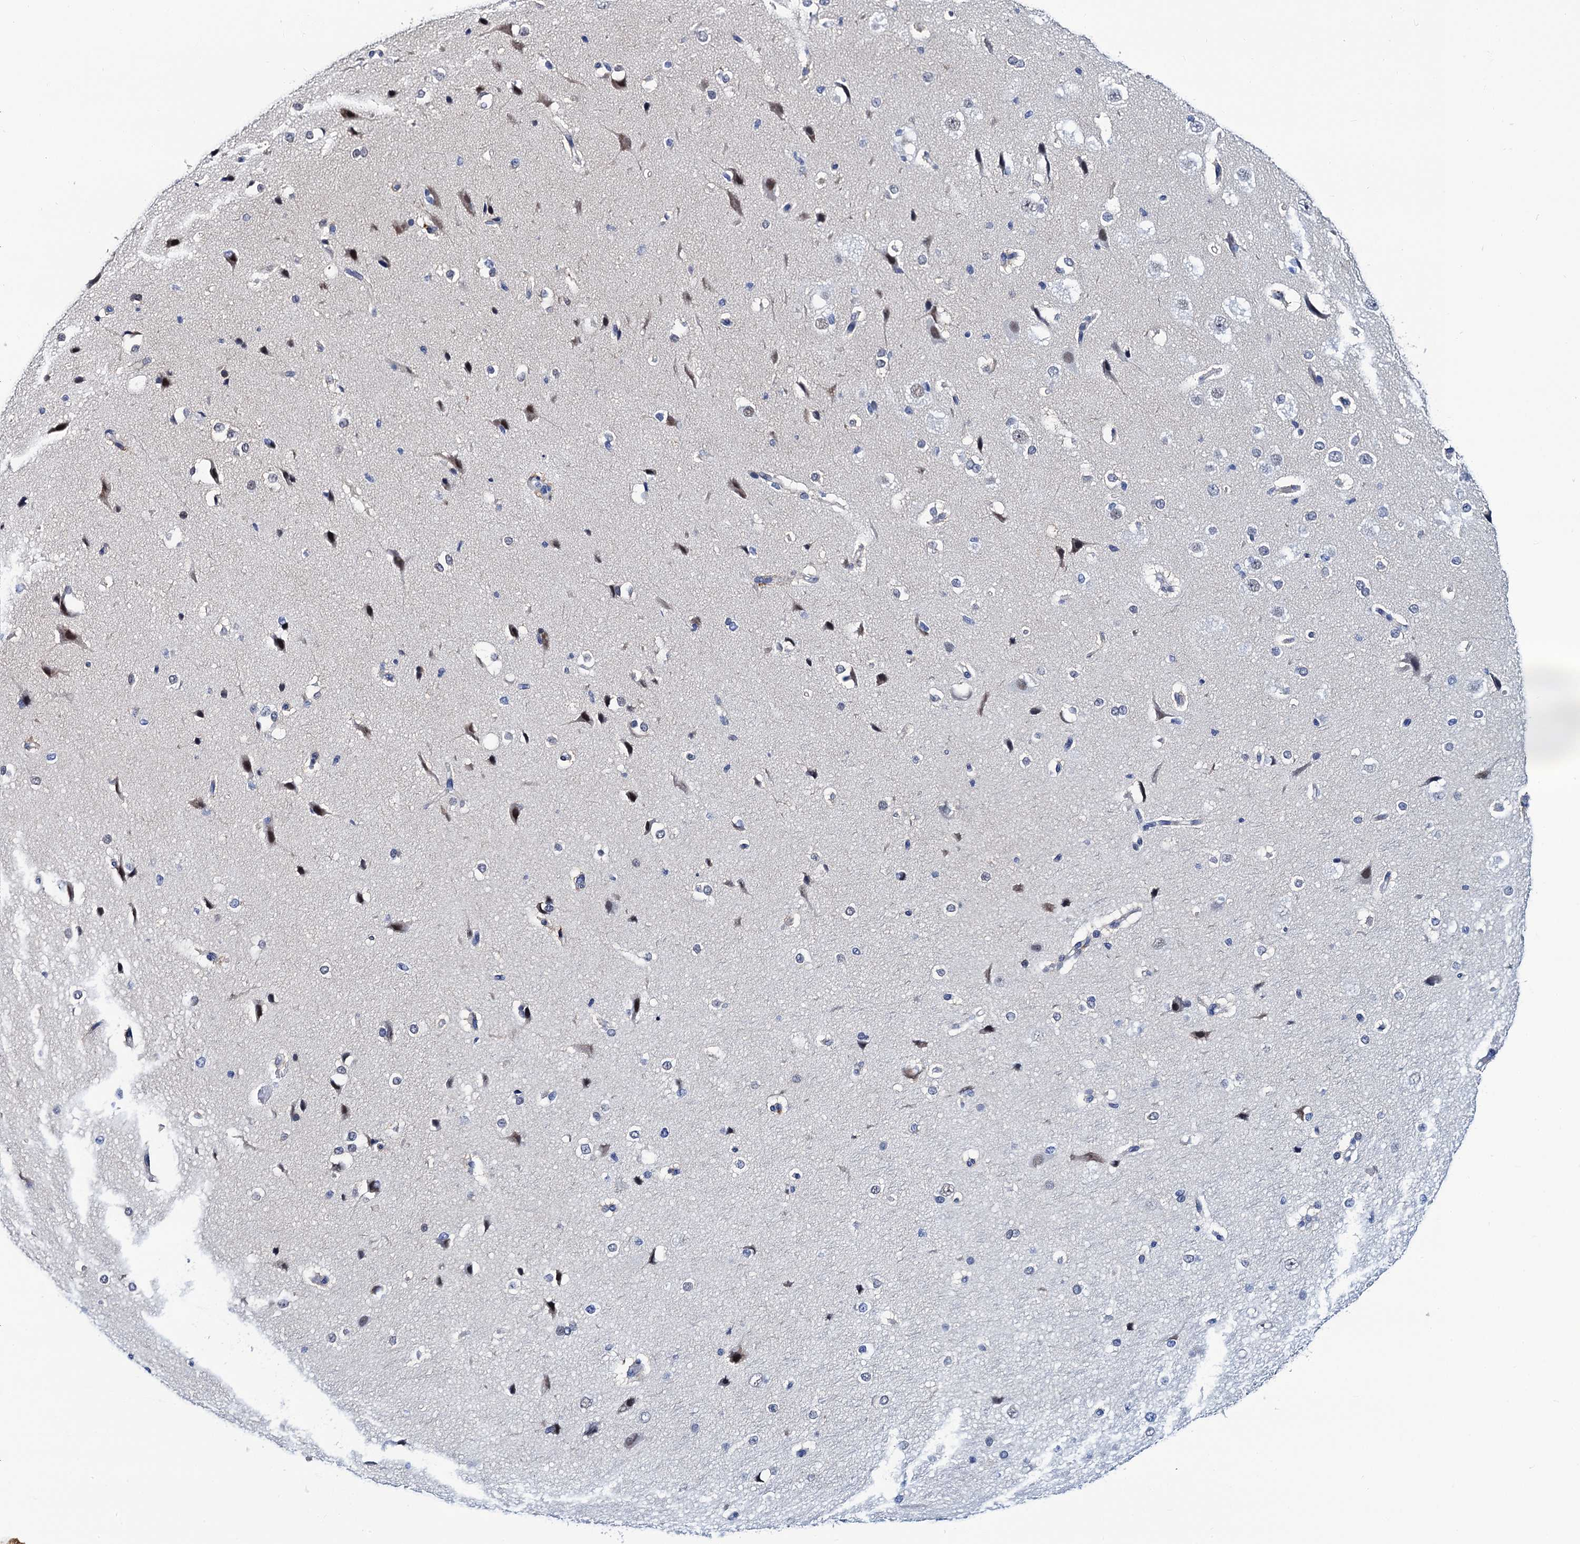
{"staining": {"intensity": "negative", "quantity": "none", "location": "none"}, "tissue": "cerebral cortex", "cell_type": "Endothelial cells", "image_type": "normal", "snomed": [{"axis": "morphology", "description": "Normal tissue, NOS"}, {"axis": "morphology", "description": "Developmental malformation"}, {"axis": "topography", "description": "Cerebral cortex"}], "caption": "The photomicrograph displays no significant staining in endothelial cells of cerebral cortex.", "gene": "SLC7A10", "patient": {"sex": "female", "age": 30}}